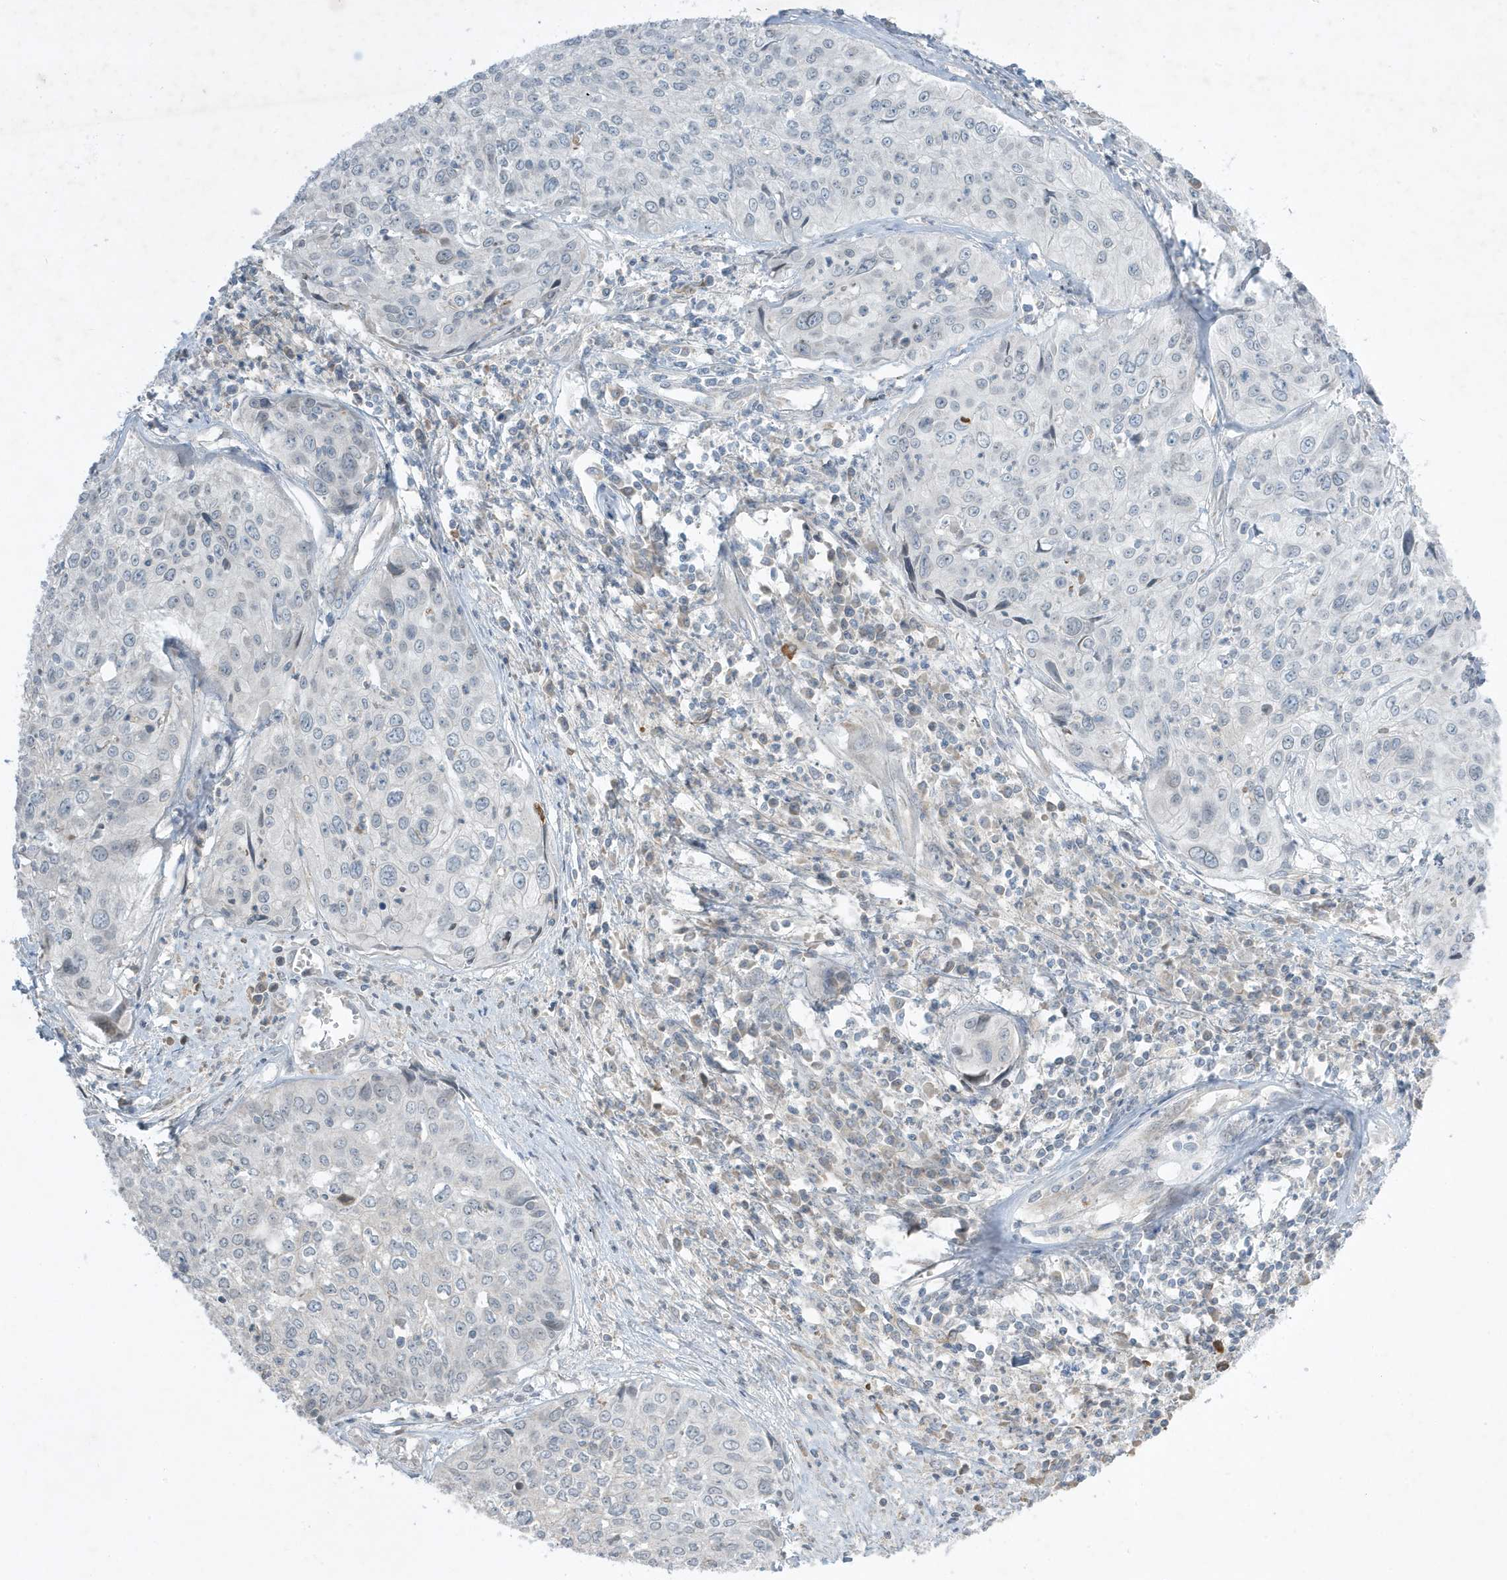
{"staining": {"intensity": "negative", "quantity": "none", "location": "none"}, "tissue": "cervical cancer", "cell_type": "Tumor cells", "image_type": "cancer", "snomed": [{"axis": "morphology", "description": "Squamous cell carcinoma, NOS"}, {"axis": "topography", "description": "Cervix"}], "caption": "Cervical squamous cell carcinoma stained for a protein using immunohistochemistry (IHC) shows no staining tumor cells.", "gene": "FNDC1", "patient": {"sex": "female", "age": 31}}